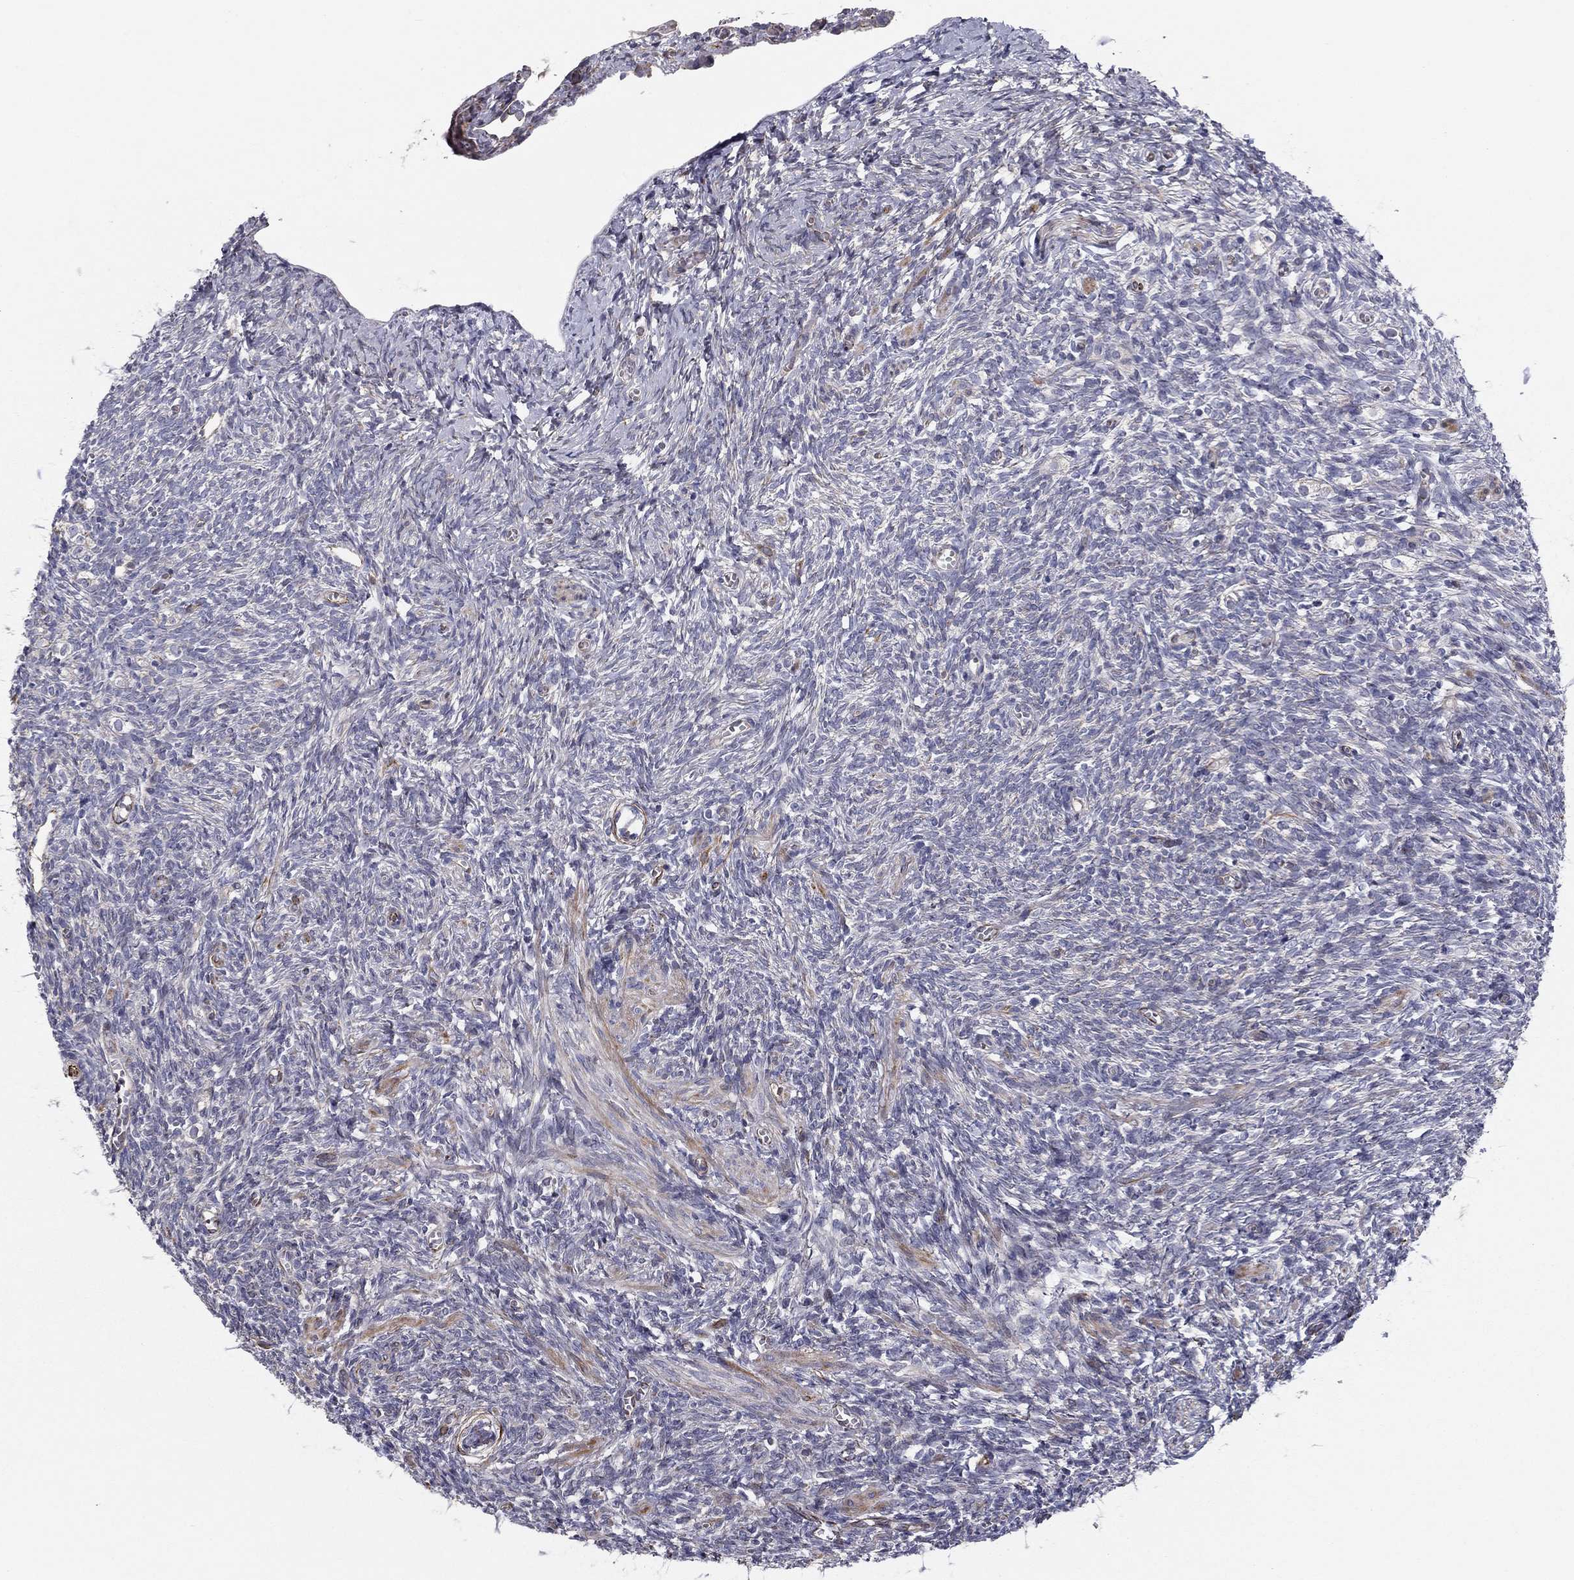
{"staining": {"intensity": "negative", "quantity": "none", "location": "none"}, "tissue": "ovary", "cell_type": "Follicle cells", "image_type": "normal", "snomed": [{"axis": "morphology", "description": "Normal tissue, NOS"}, {"axis": "topography", "description": "Ovary"}], "caption": "Human ovary stained for a protein using IHC displays no positivity in follicle cells.", "gene": "CLSTN1", "patient": {"sex": "female", "age": 43}}